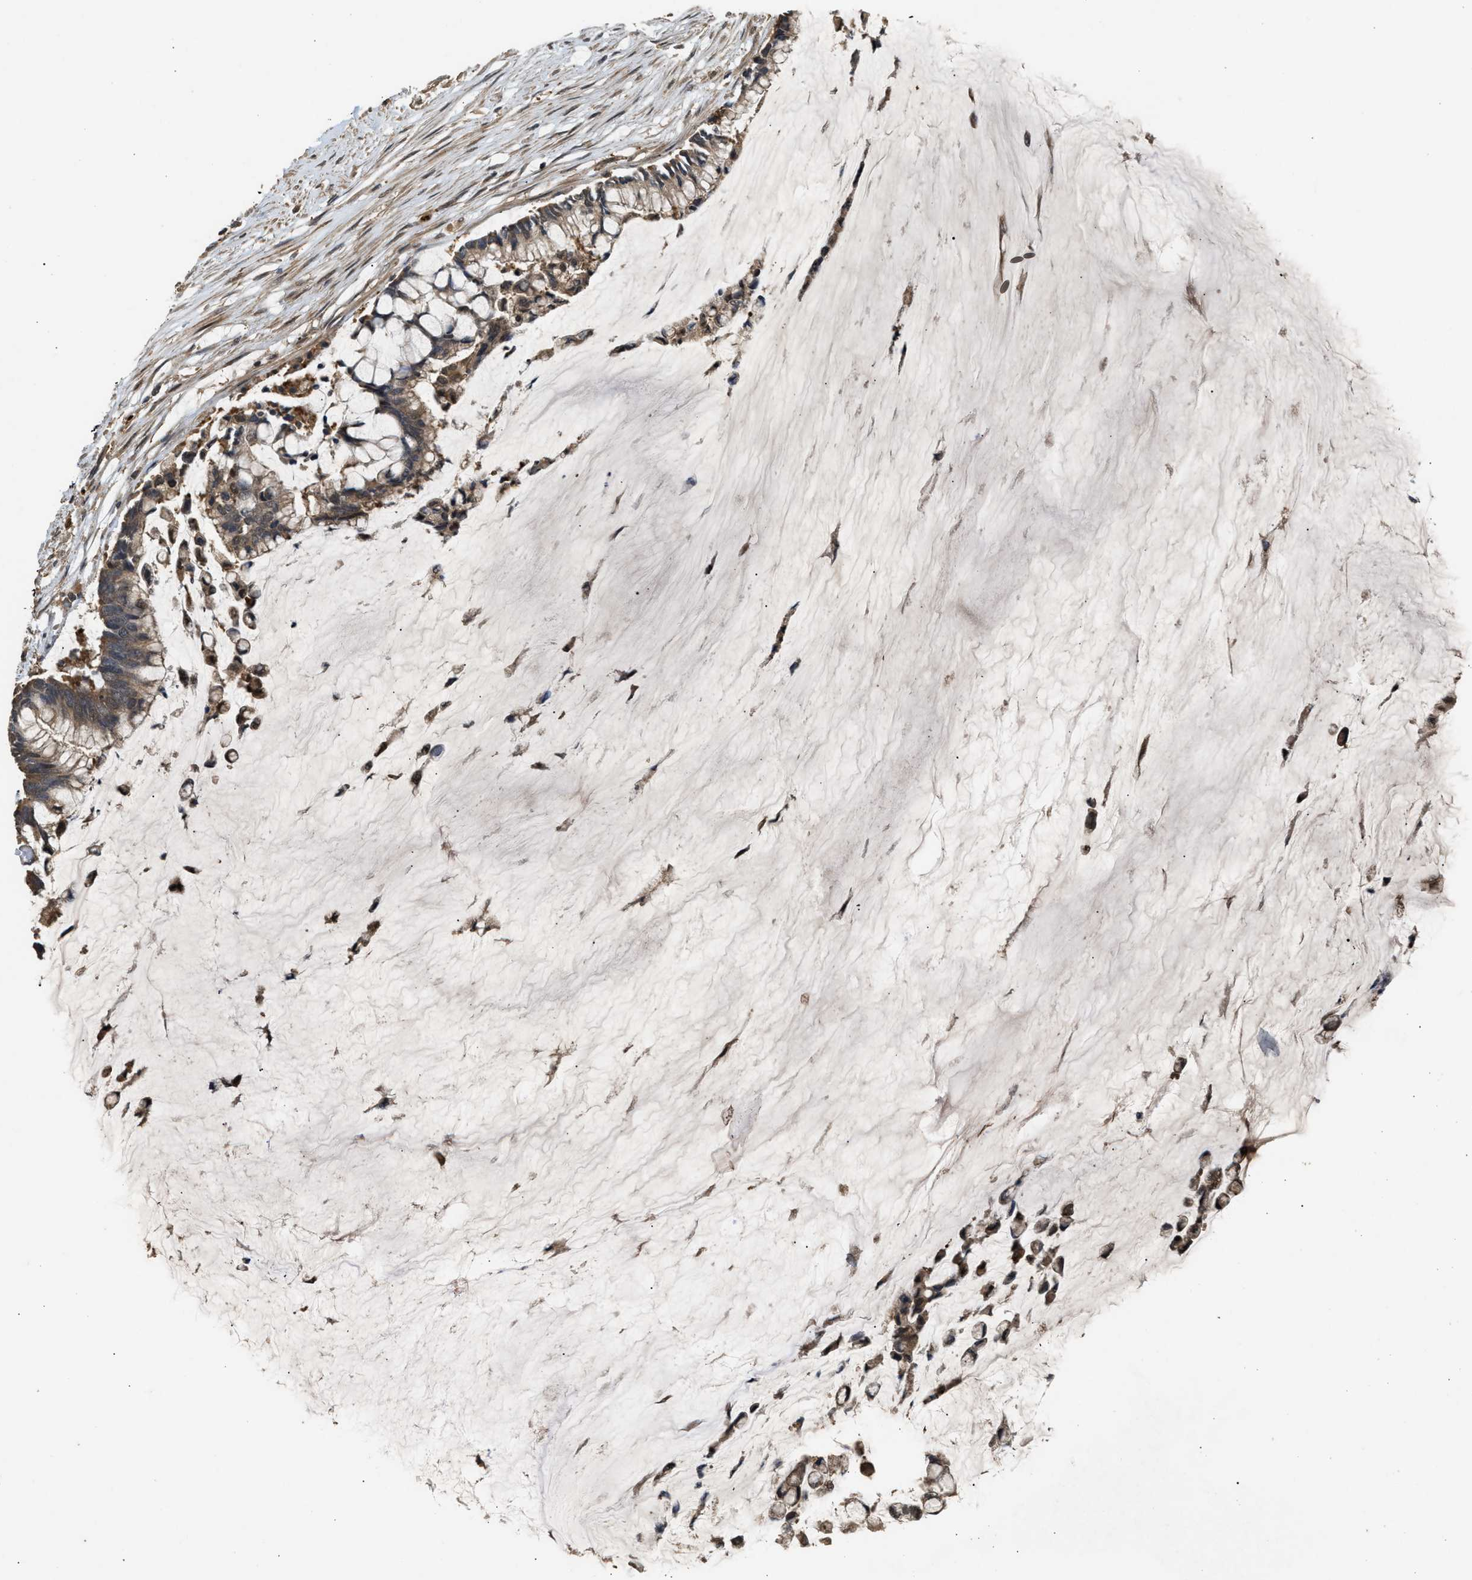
{"staining": {"intensity": "weak", "quantity": ">75%", "location": "cytoplasmic/membranous"}, "tissue": "pancreatic cancer", "cell_type": "Tumor cells", "image_type": "cancer", "snomed": [{"axis": "morphology", "description": "Adenocarcinoma, NOS"}, {"axis": "topography", "description": "Pancreas"}], "caption": "Immunohistochemical staining of pancreatic cancer (adenocarcinoma) demonstrates low levels of weak cytoplasmic/membranous protein expression in approximately >75% of tumor cells.", "gene": "ARHGDIA", "patient": {"sex": "male", "age": 41}}